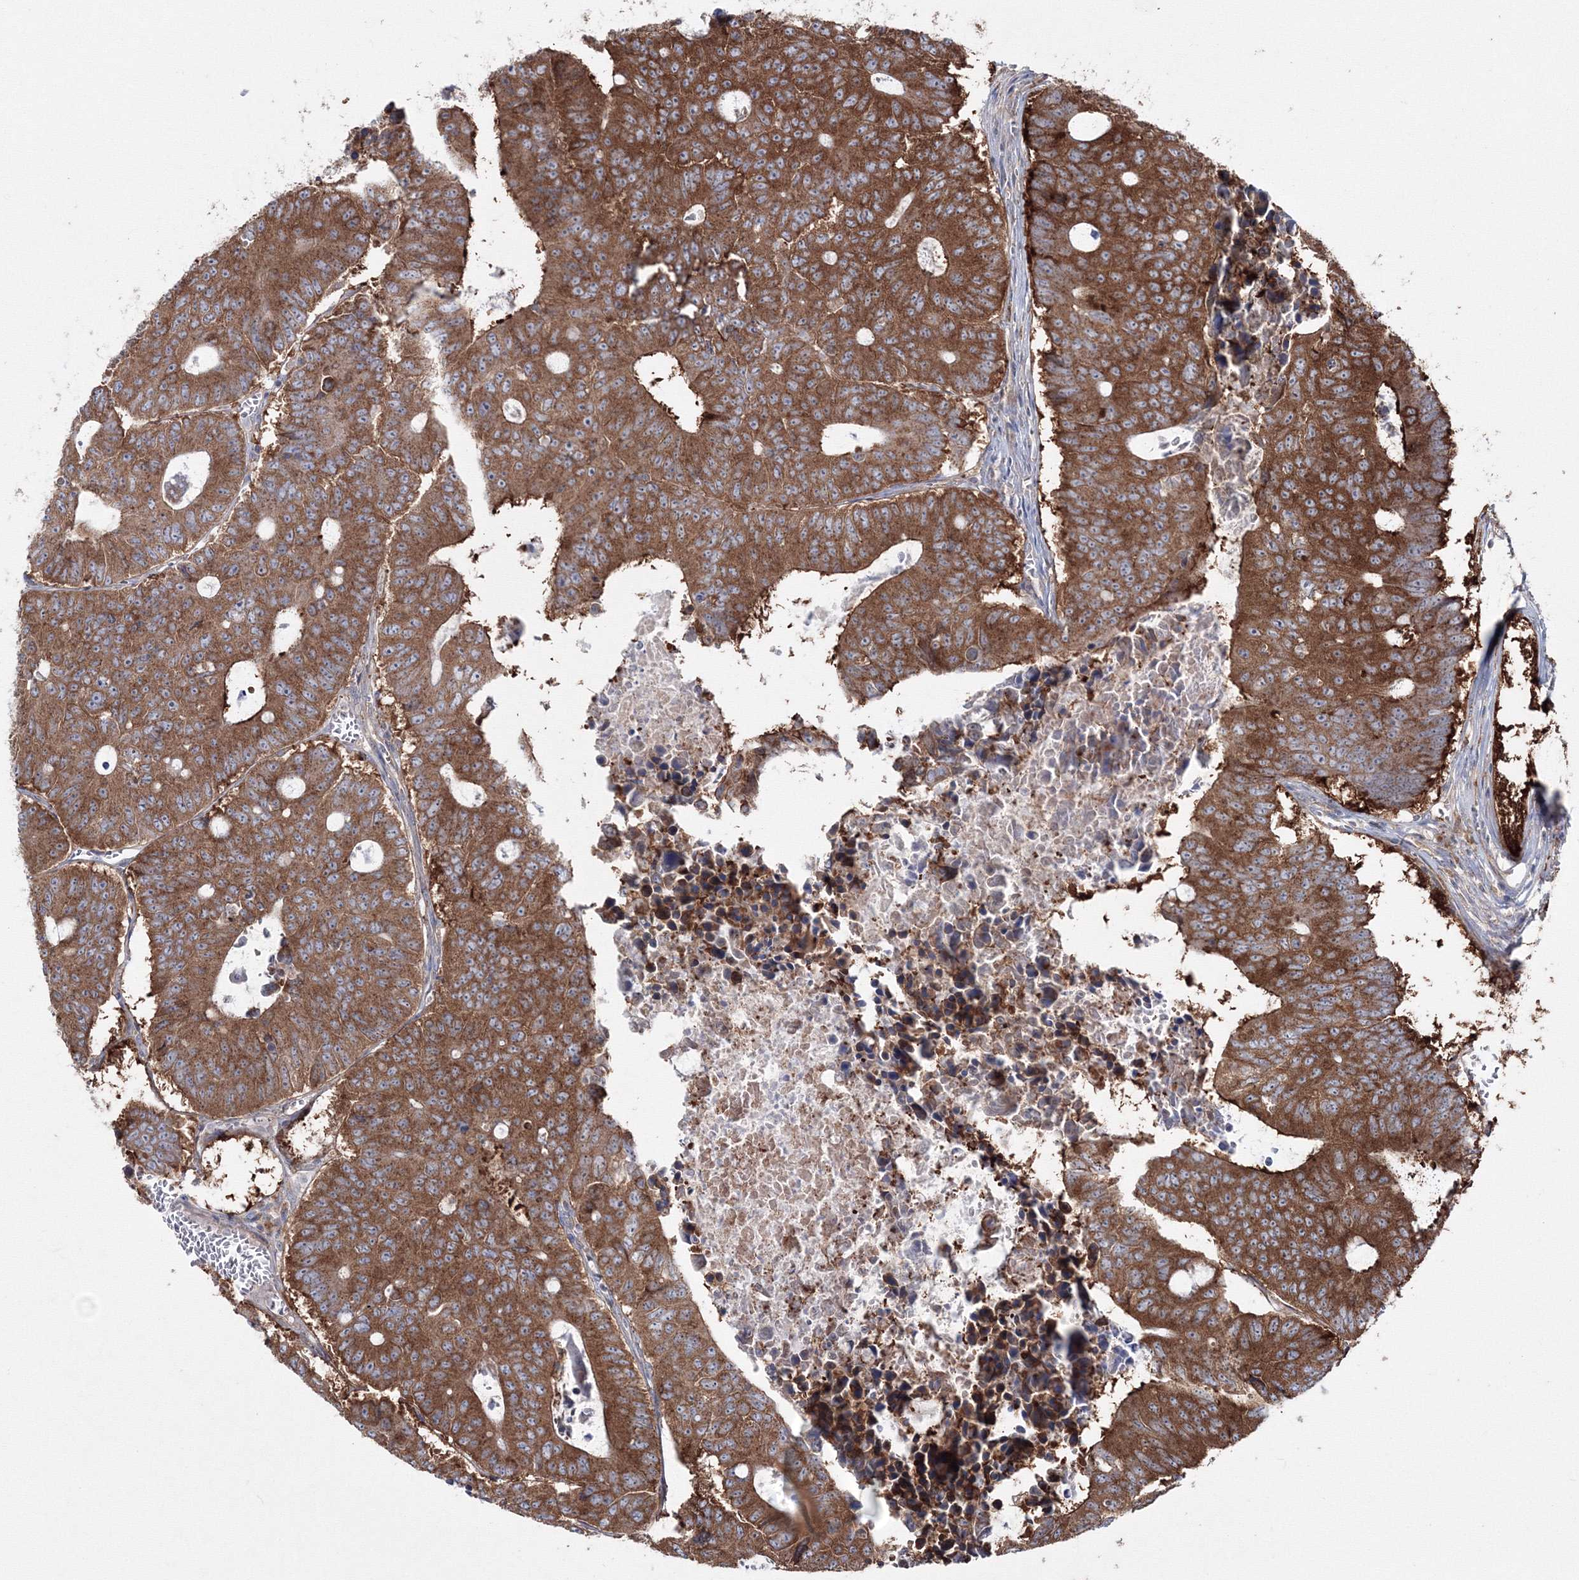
{"staining": {"intensity": "strong", "quantity": ">75%", "location": "cytoplasmic/membranous"}, "tissue": "colorectal cancer", "cell_type": "Tumor cells", "image_type": "cancer", "snomed": [{"axis": "morphology", "description": "Adenocarcinoma, NOS"}, {"axis": "topography", "description": "Colon"}], "caption": "A micrograph of colorectal adenocarcinoma stained for a protein displays strong cytoplasmic/membranous brown staining in tumor cells. (IHC, brightfield microscopy, high magnification).", "gene": "PEX13", "patient": {"sex": "male", "age": 87}}